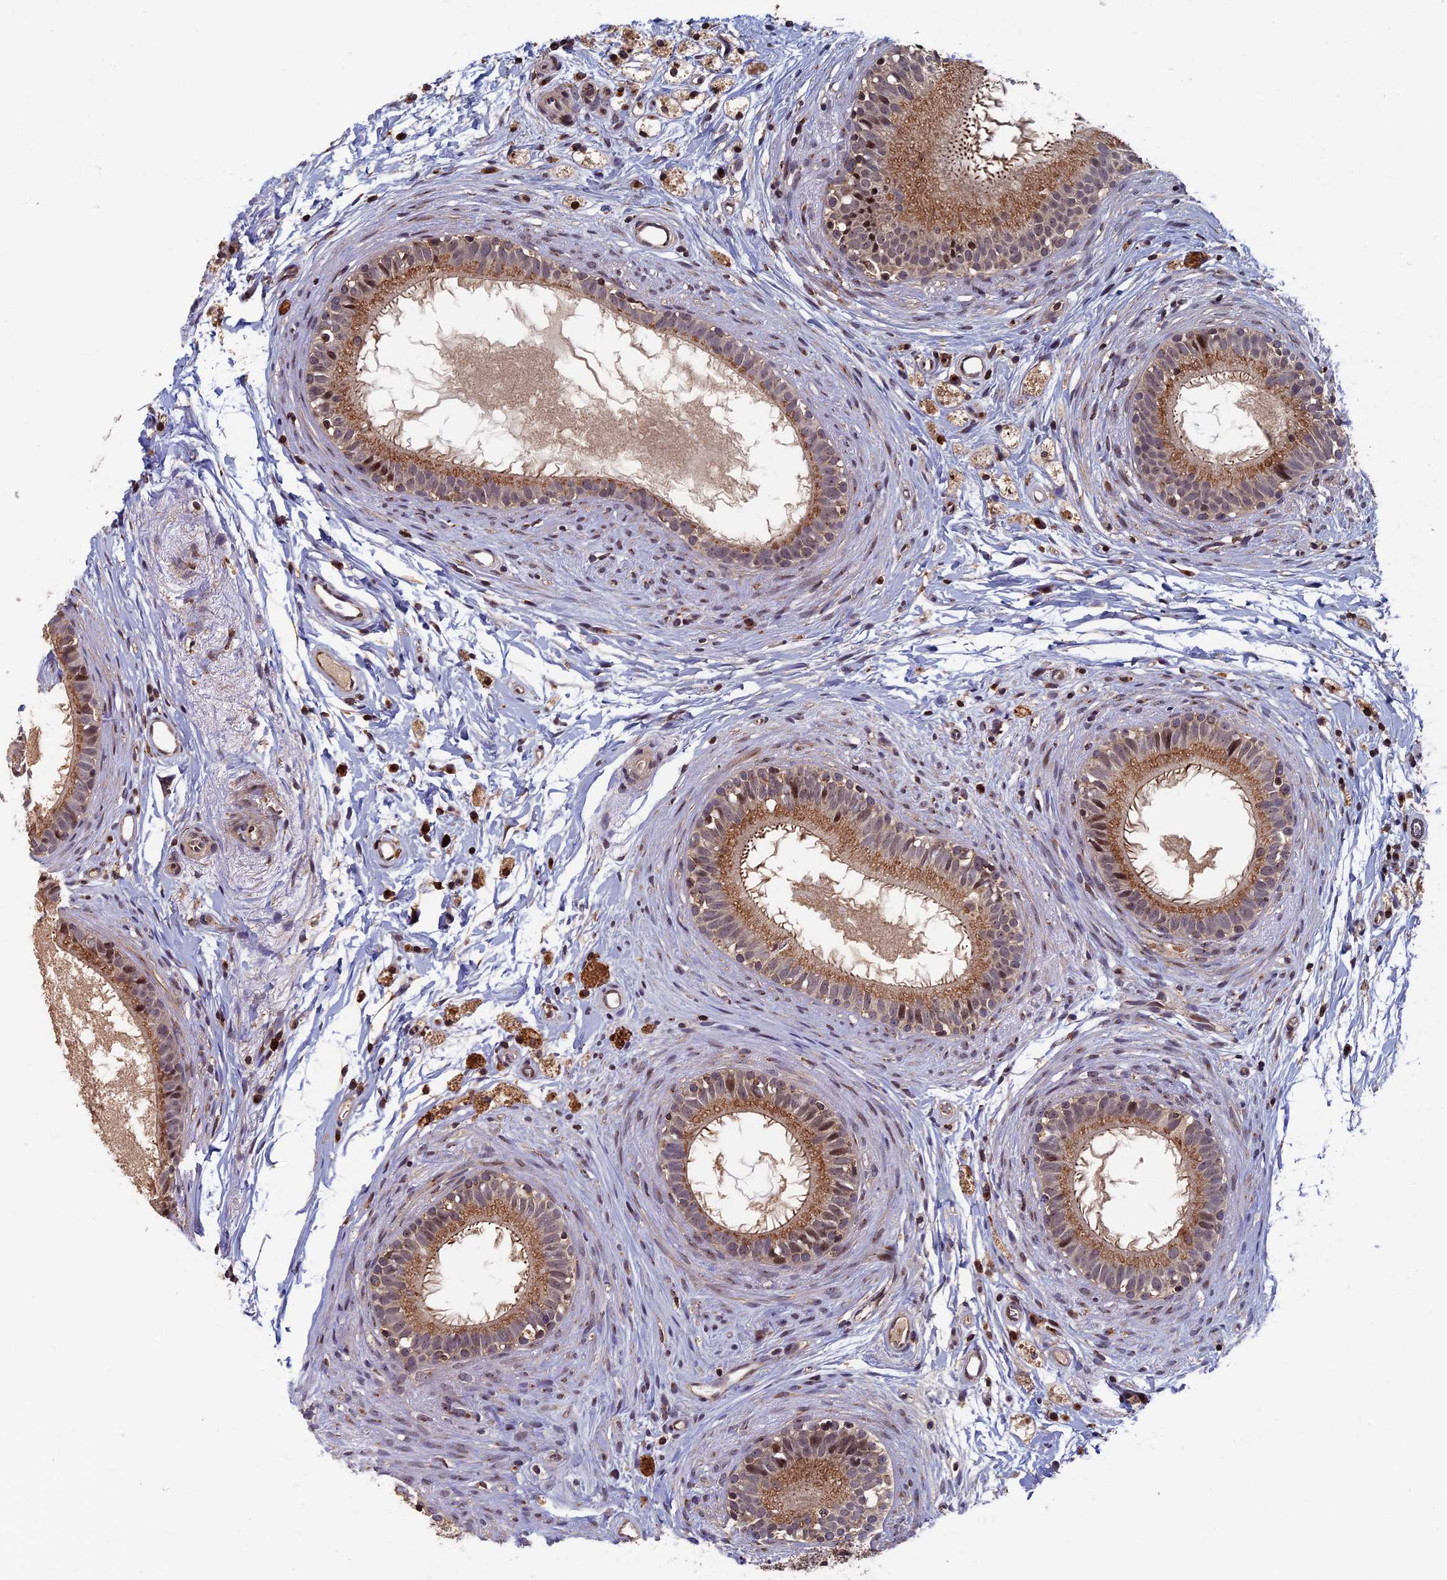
{"staining": {"intensity": "moderate", "quantity": ">75%", "location": "cytoplasmic/membranous"}, "tissue": "epididymis", "cell_type": "Glandular cells", "image_type": "normal", "snomed": [{"axis": "morphology", "description": "Normal tissue, NOS"}, {"axis": "topography", "description": "Epididymis"}], "caption": "A brown stain labels moderate cytoplasmic/membranous staining of a protein in glandular cells of normal human epididymis. The staining was performed using DAB (3,3'-diaminobenzidine), with brown indicating positive protein expression. Nuclei are stained blue with hematoxylin.", "gene": "RASGRF1", "patient": {"sex": "male", "age": 80}}